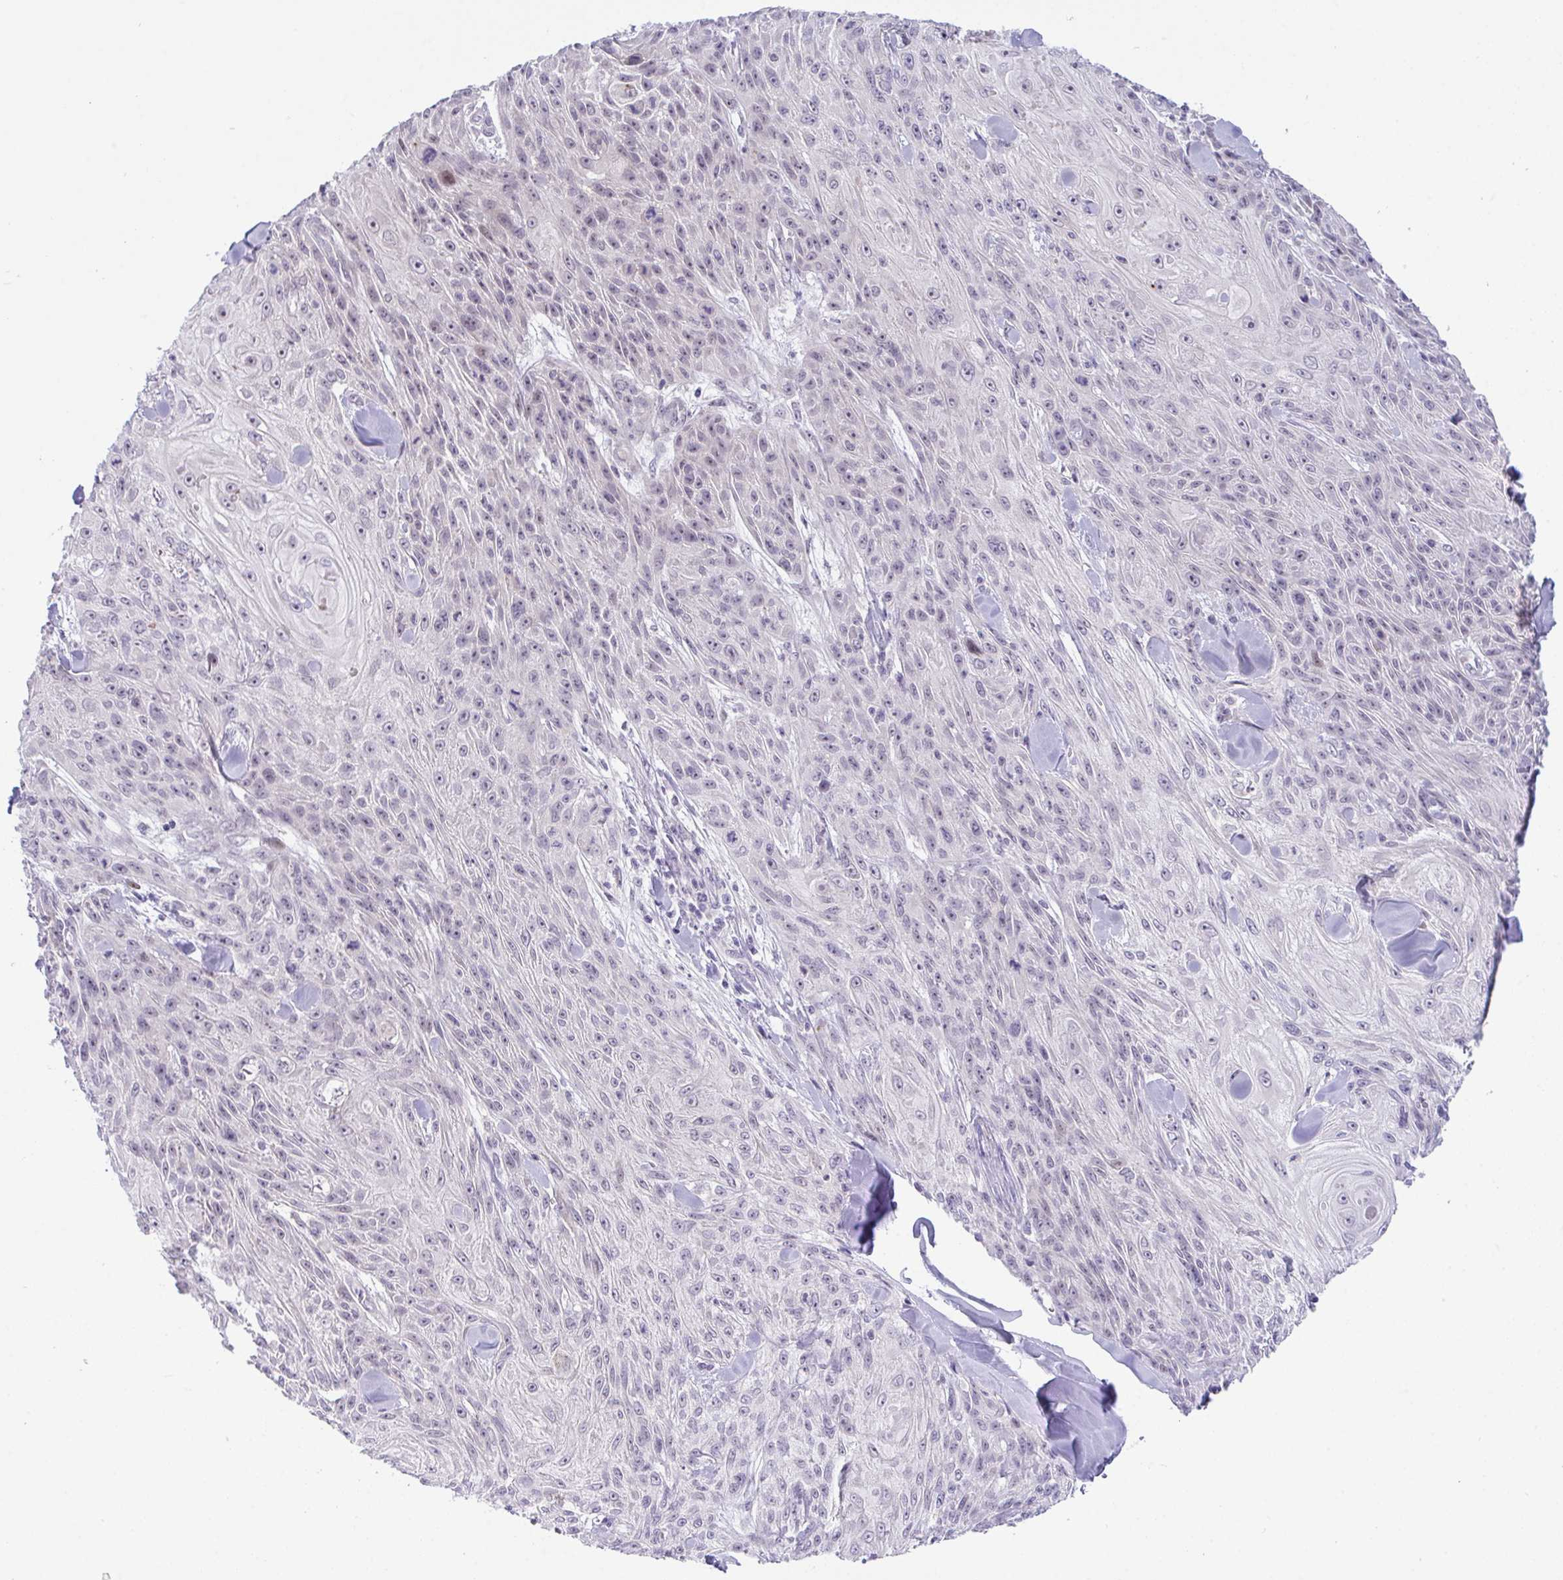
{"staining": {"intensity": "negative", "quantity": "none", "location": "none"}, "tissue": "skin cancer", "cell_type": "Tumor cells", "image_type": "cancer", "snomed": [{"axis": "morphology", "description": "Squamous cell carcinoma, NOS"}, {"axis": "topography", "description": "Skin"}], "caption": "Tumor cells are negative for brown protein staining in skin cancer (squamous cell carcinoma).", "gene": "USP35", "patient": {"sex": "male", "age": 88}}